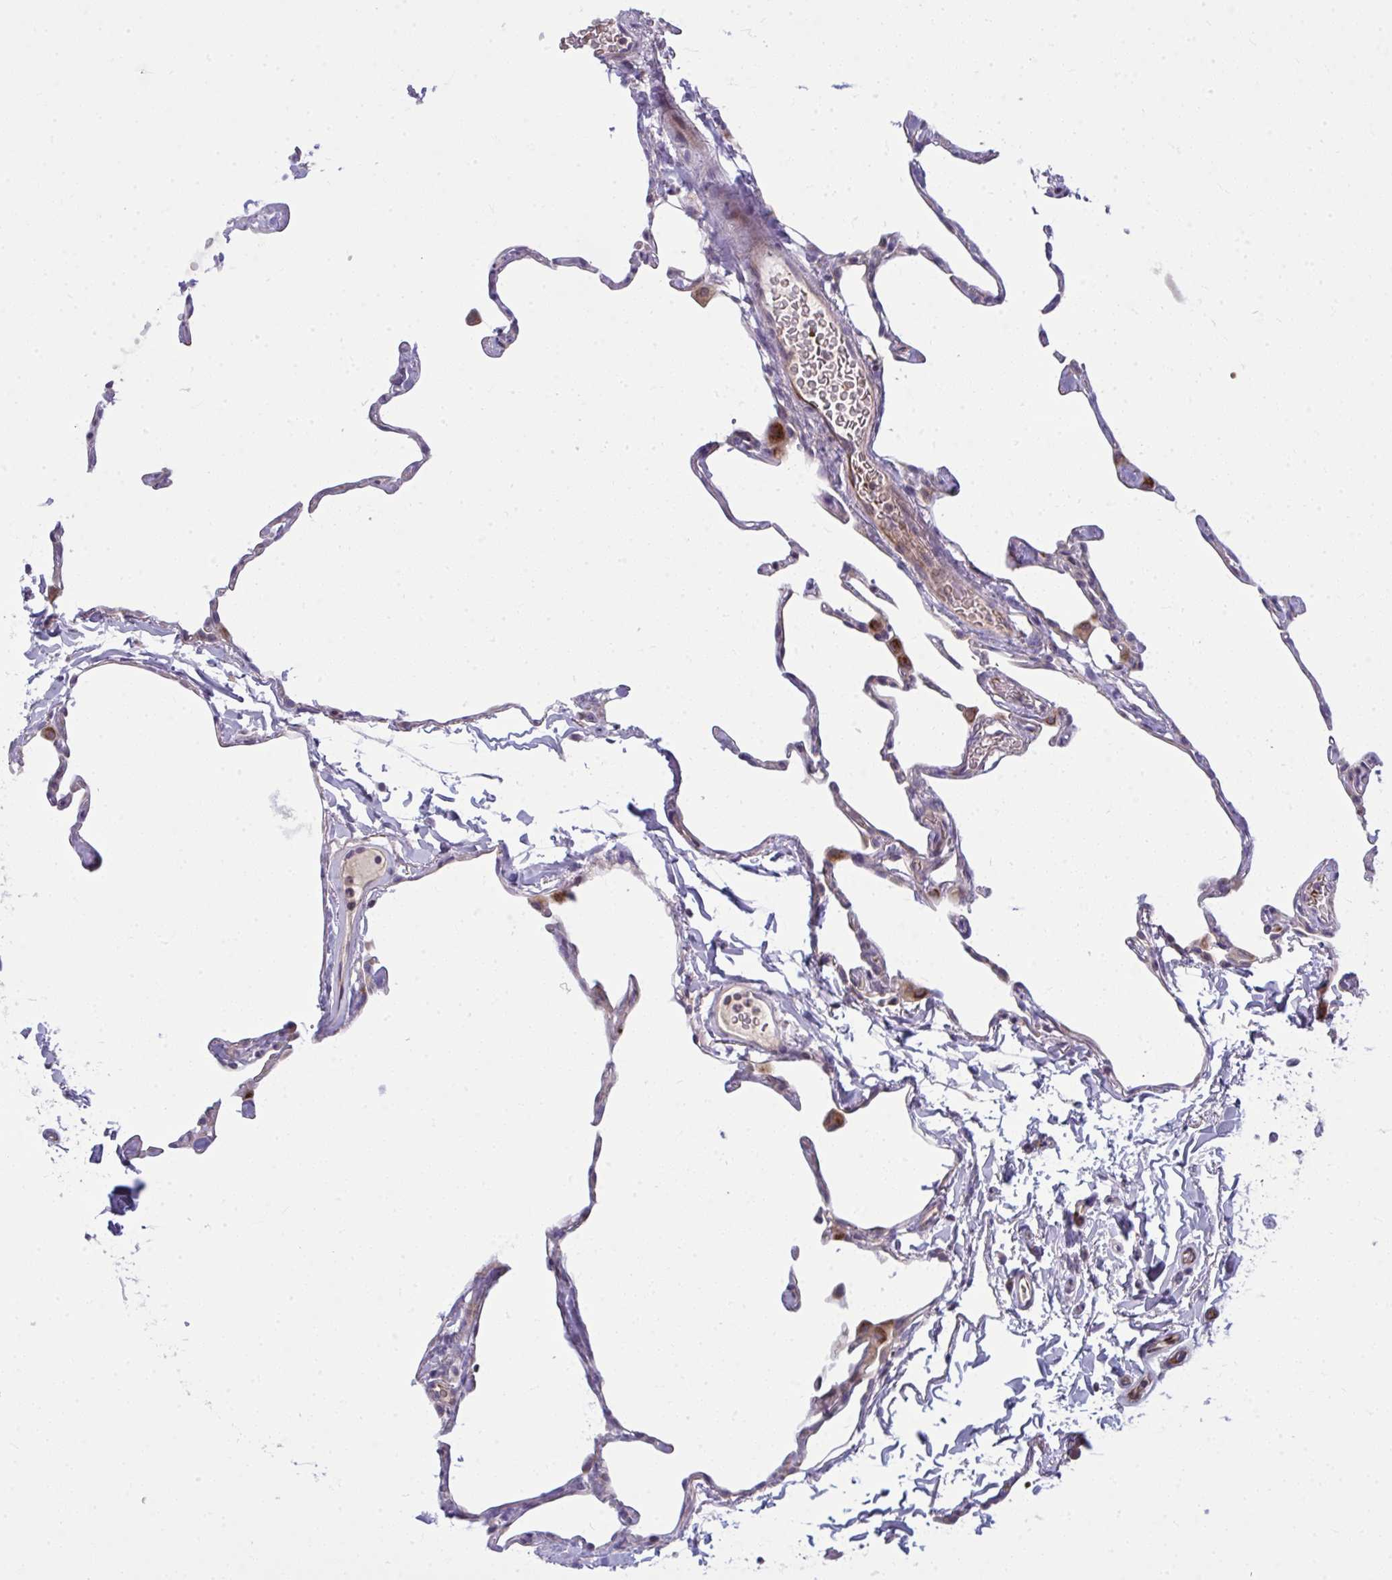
{"staining": {"intensity": "moderate", "quantity": "<25%", "location": "cytoplasmic/membranous"}, "tissue": "lung", "cell_type": "Alveolar cells", "image_type": "normal", "snomed": [{"axis": "morphology", "description": "Normal tissue, NOS"}, {"axis": "topography", "description": "Lung"}], "caption": "Alveolar cells display moderate cytoplasmic/membranous staining in about <25% of cells in unremarkable lung.", "gene": "SLC14A1", "patient": {"sex": "male", "age": 65}}